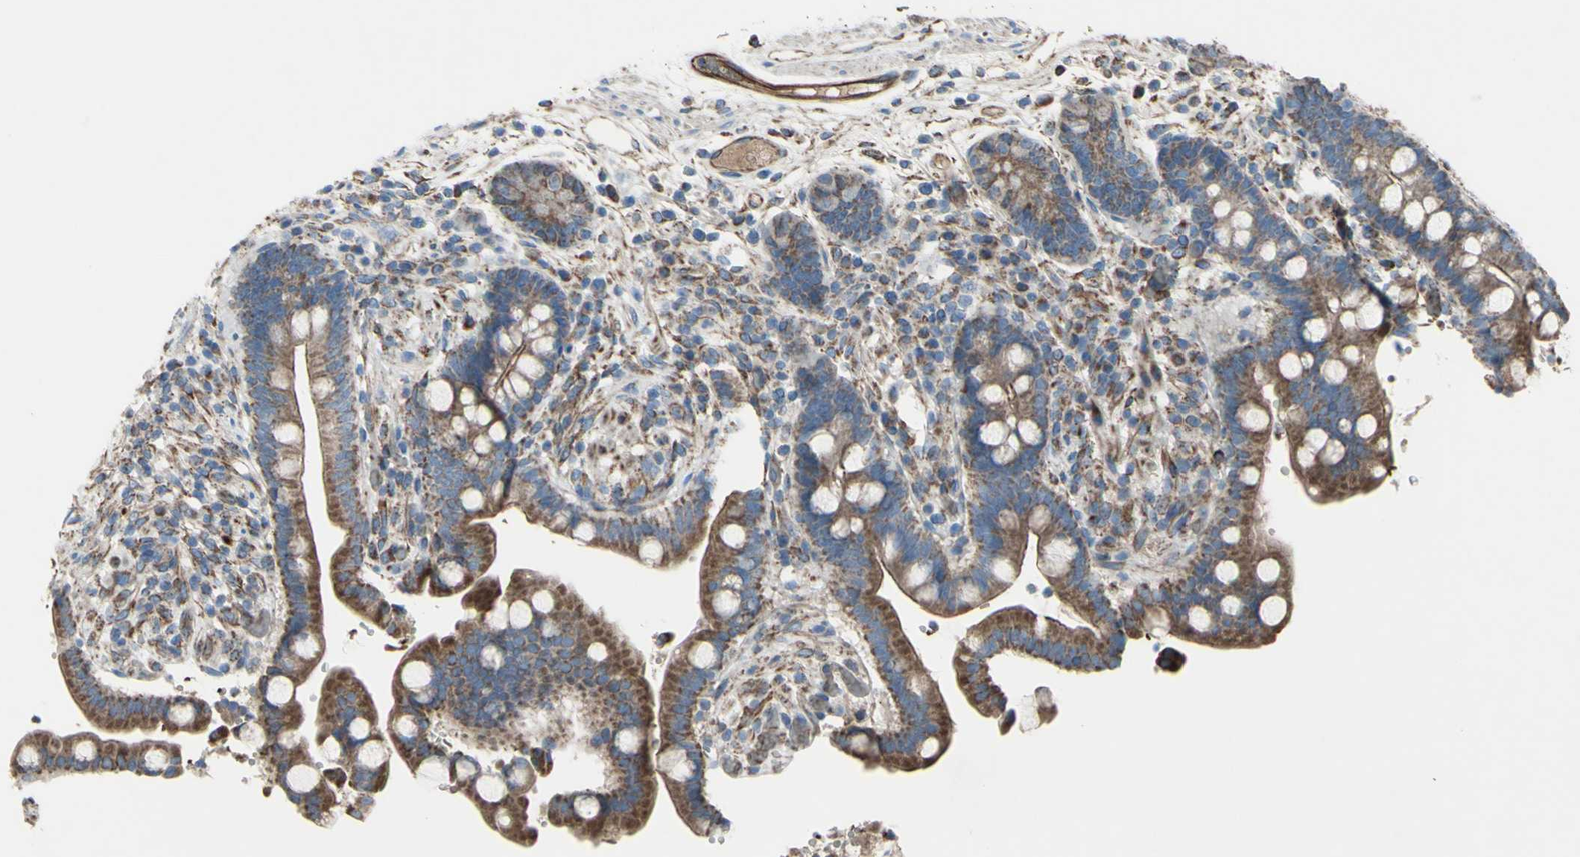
{"staining": {"intensity": "strong", "quantity": ">75%", "location": "cytoplasmic/membranous"}, "tissue": "colon", "cell_type": "Endothelial cells", "image_type": "normal", "snomed": [{"axis": "morphology", "description": "Normal tissue, NOS"}, {"axis": "topography", "description": "Colon"}], "caption": "DAB (3,3'-diaminobenzidine) immunohistochemical staining of benign human colon shows strong cytoplasmic/membranous protein expression in about >75% of endothelial cells.", "gene": "EMC7", "patient": {"sex": "male", "age": 73}}